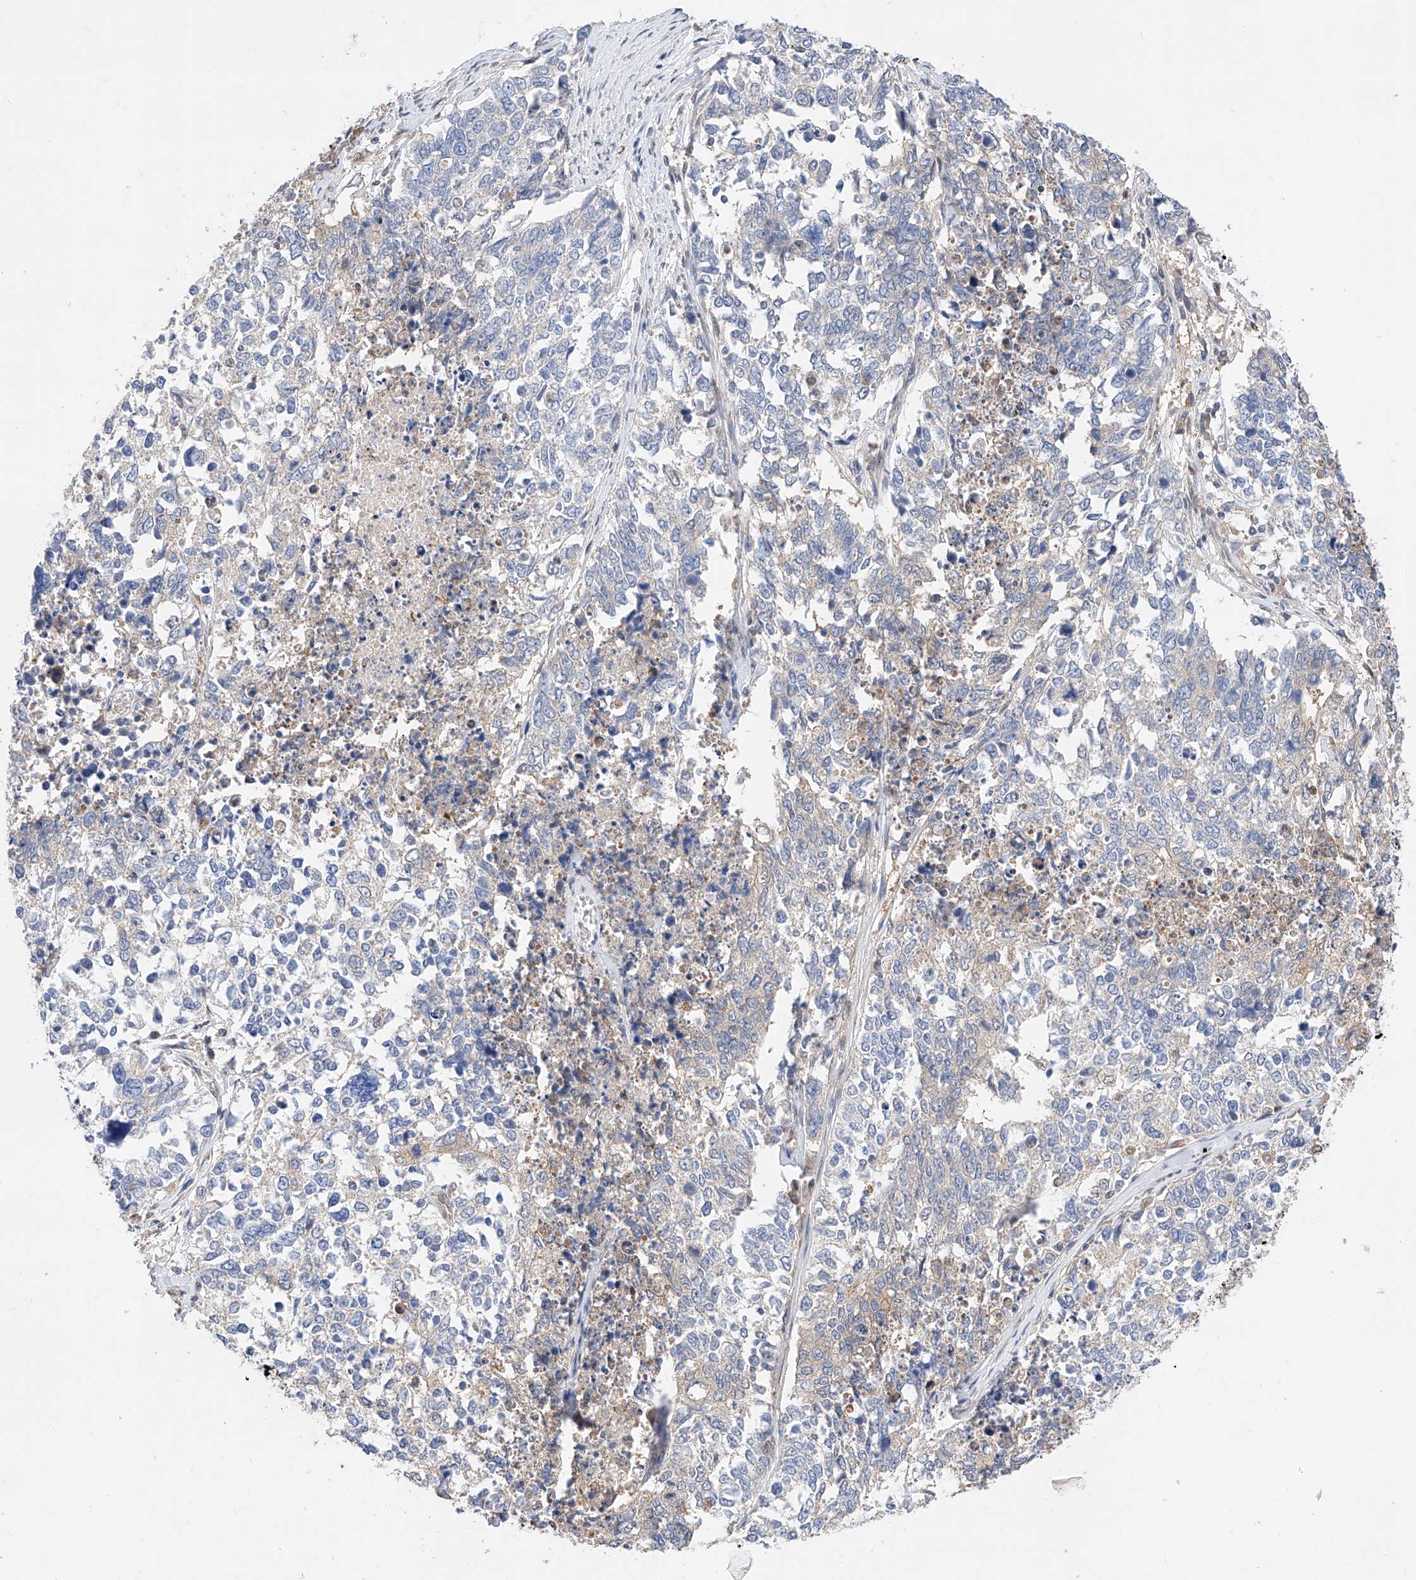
{"staining": {"intensity": "negative", "quantity": "none", "location": "none"}, "tissue": "cervical cancer", "cell_type": "Tumor cells", "image_type": "cancer", "snomed": [{"axis": "morphology", "description": "Squamous cell carcinoma, NOS"}, {"axis": "topography", "description": "Cervix"}], "caption": "Protein analysis of cervical squamous cell carcinoma shows no significant positivity in tumor cells.", "gene": "ZSCAN4", "patient": {"sex": "female", "age": 63}}